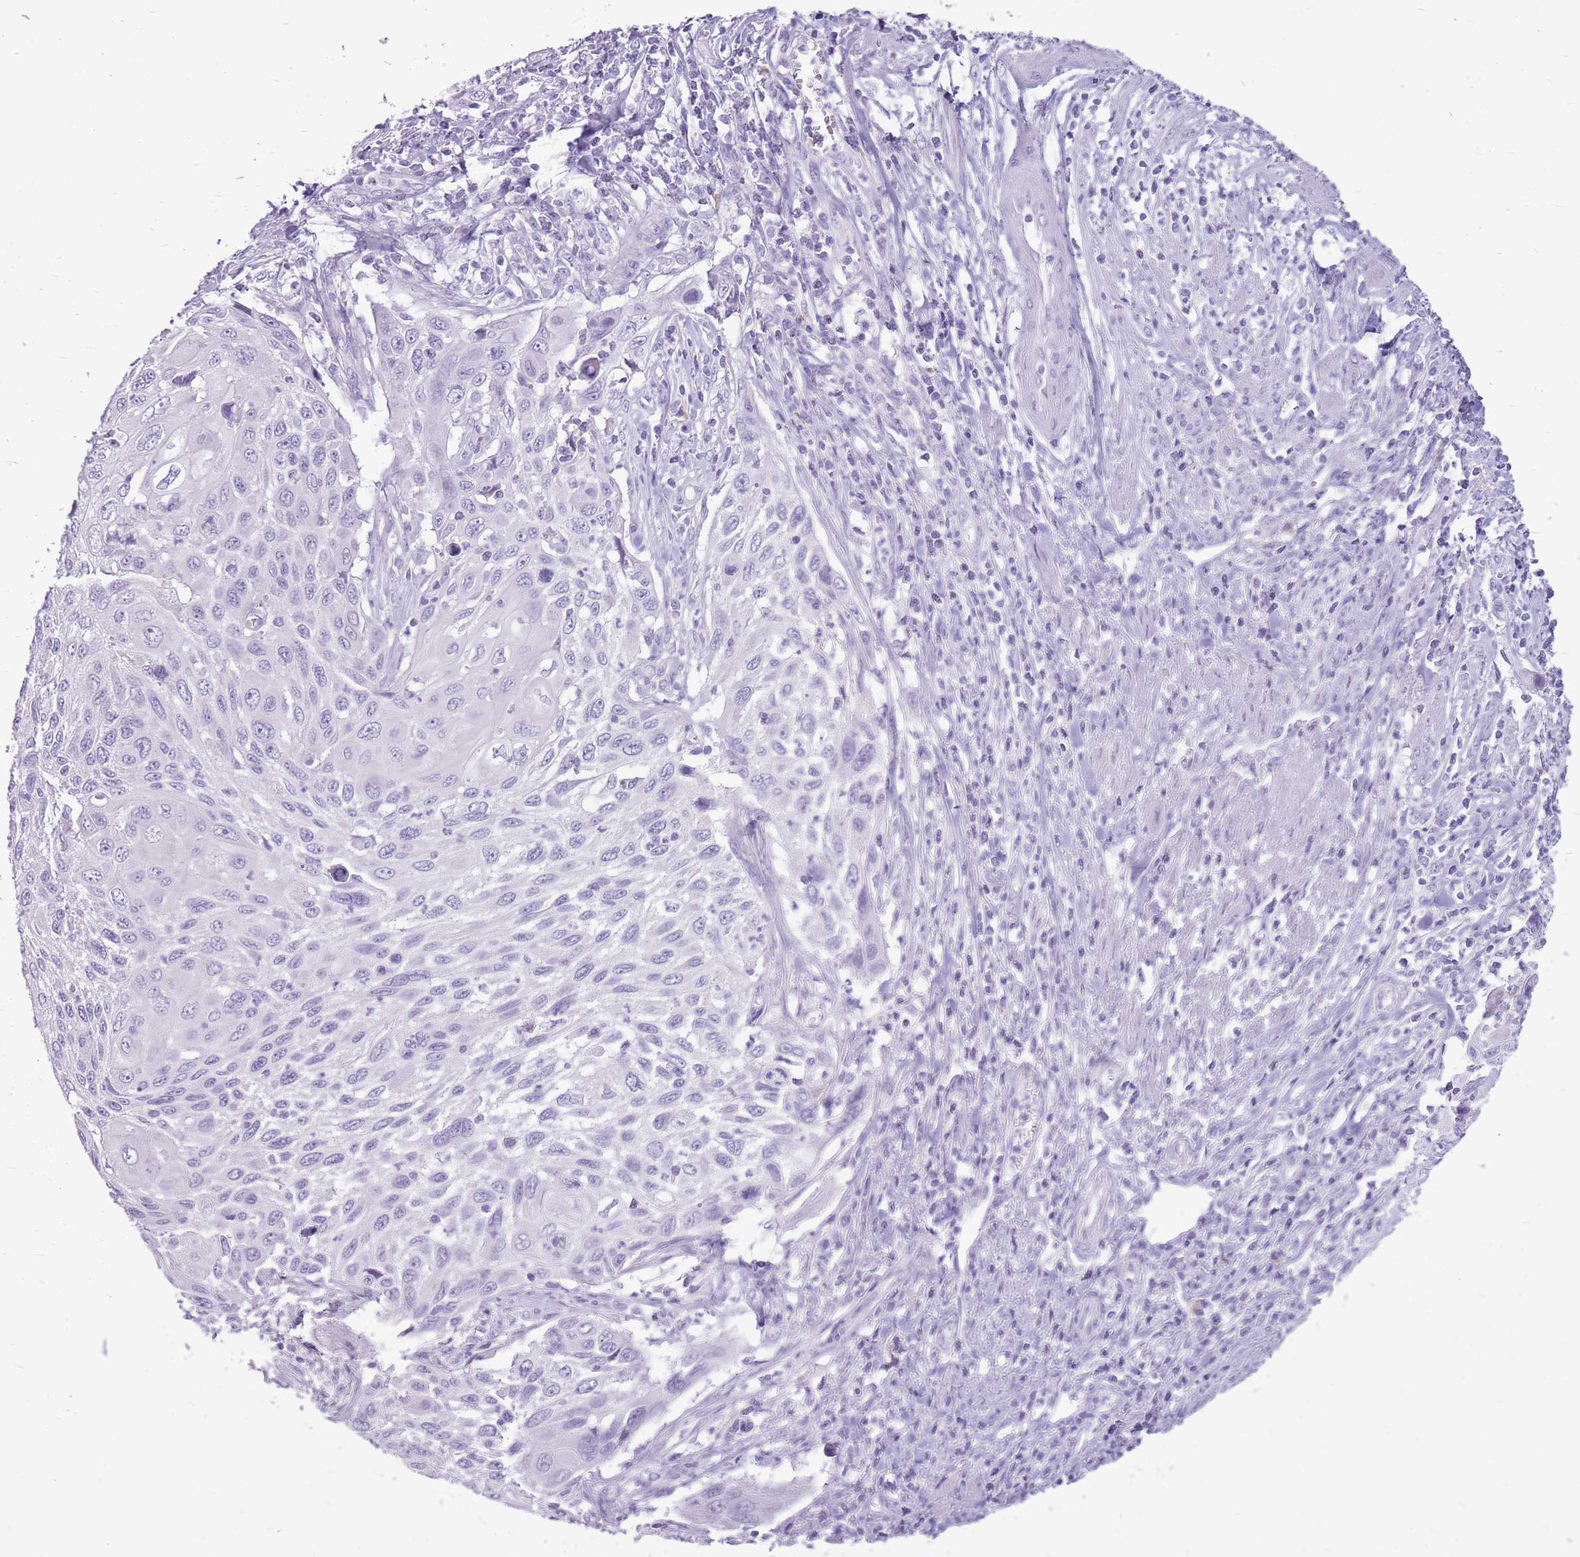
{"staining": {"intensity": "negative", "quantity": "none", "location": "none"}, "tissue": "cervical cancer", "cell_type": "Tumor cells", "image_type": "cancer", "snomed": [{"axis": "morphology", "description": "Squamous cell carcinoma, NOS"}, {"axis": "topography", "description": "Cervix"}], "caption": "An immunohistochemistry (IHC) micrograph of squamous cell carcinoma (cervical) is shown. There is no staining in tumor cells of squamous cell carcinoma (cervical).", "gene": "ZNF425", "patient": {"sex": "female", "age": 70}}